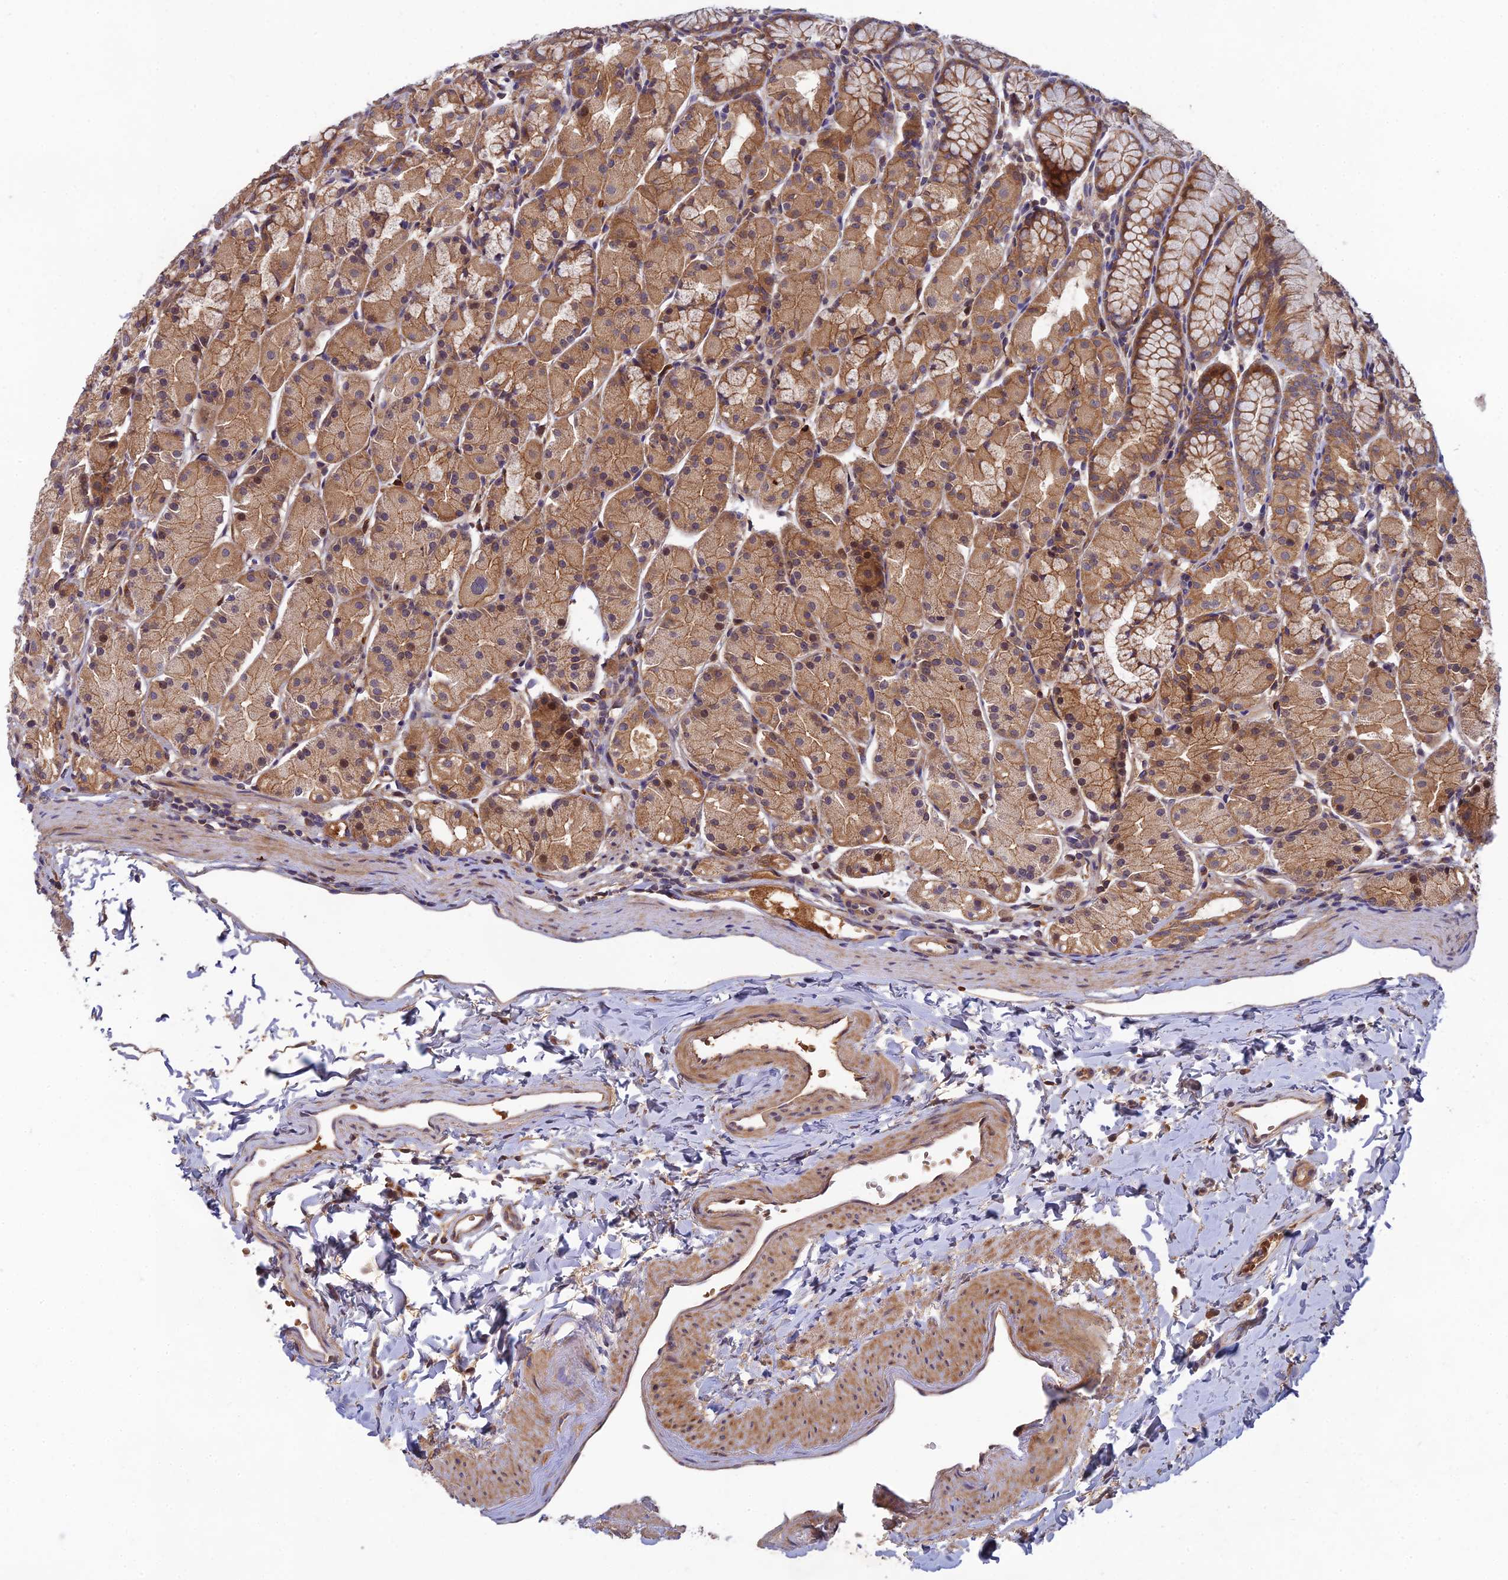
{"staining": {"intensity": "moderate", "quantity": ">75%", "location": "cytoplasmic/membranous"}, "tissue": "stomach", "cell_type": "Glandular cells", "image_type": "normal", "snomed": [{"axis": "morphology", "description": "Normal tissue, NOS"}, {"axis": "topography", "description": "Stomach, upper"}], "caption": "Approximately >75% of glandular cells in benign stomach exhibit moderate cytoplasmic/membranous protein positivity as visualized by brown immunohistochemical staining.", "gene": "FAM151B", "patient": {"sex": "male", "age": 47}}